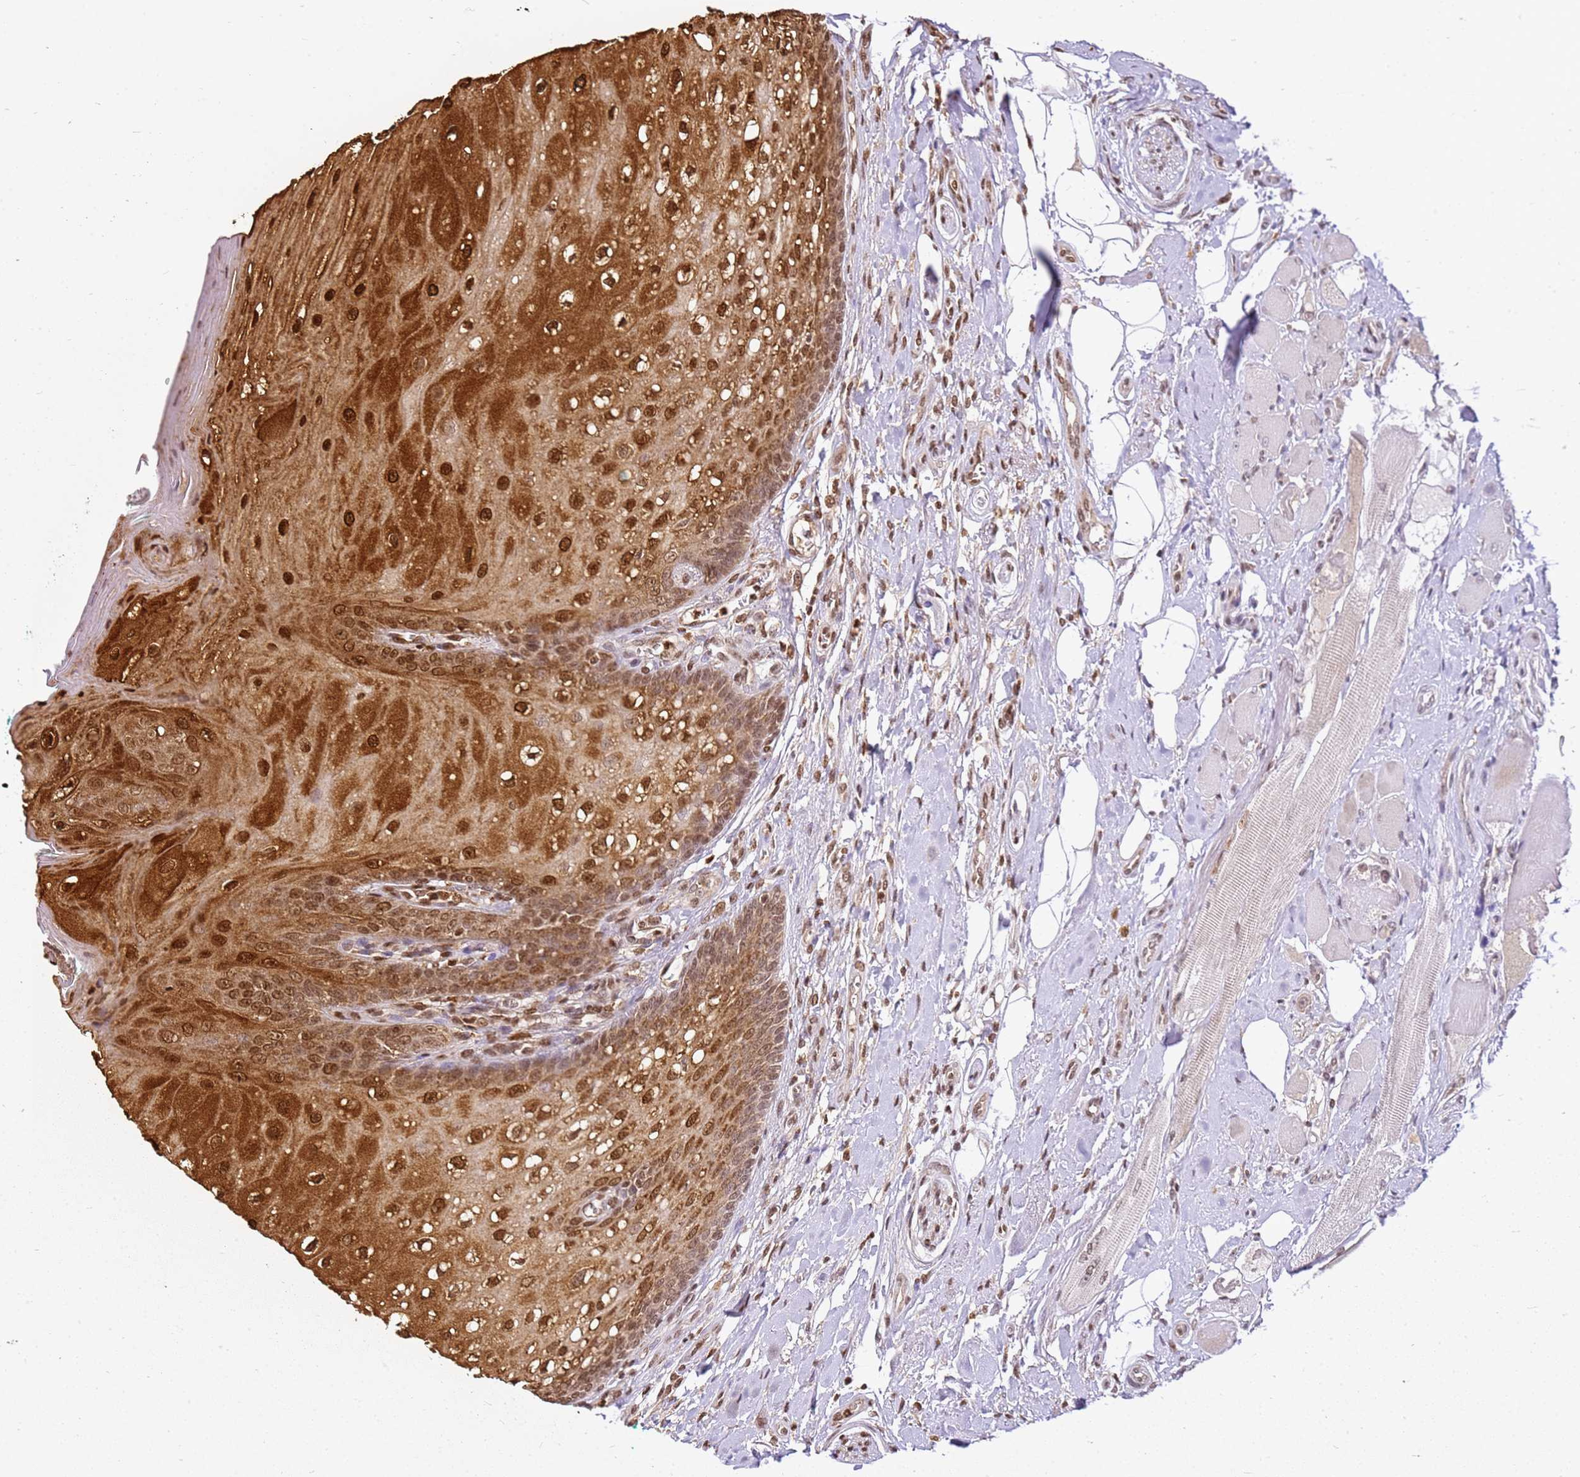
{"staining": {"intensity": "strong", "quantity": "25%-75%", "location": "cytoplasmic/membranous,nuclear"}, "tissue": "oral mucosa", "cell_type": "Squamous epithelial cells", "image_type": "normal", "snomed": [{"axis": "morphology", "description": "Normal tissue, NOS"}, {"axis": "morphology", "description": "Squamous cell carcinoma, NOS"}, {"axis": "topography", "description": "Oral tissue"}, {"axis": "topography", "description": "Tounge, NOS"}, {"axis": "topography", "description": "Head-Neck"}], "caption": "Squamous epithelial cells demonstrate strong cytoplasmic/membranous,nuclear positivity in about 25%-75% of cells in unremarkable oral mucosa.", "gene": "CSTA", "patient": {"sex": "male", "age": 79}}